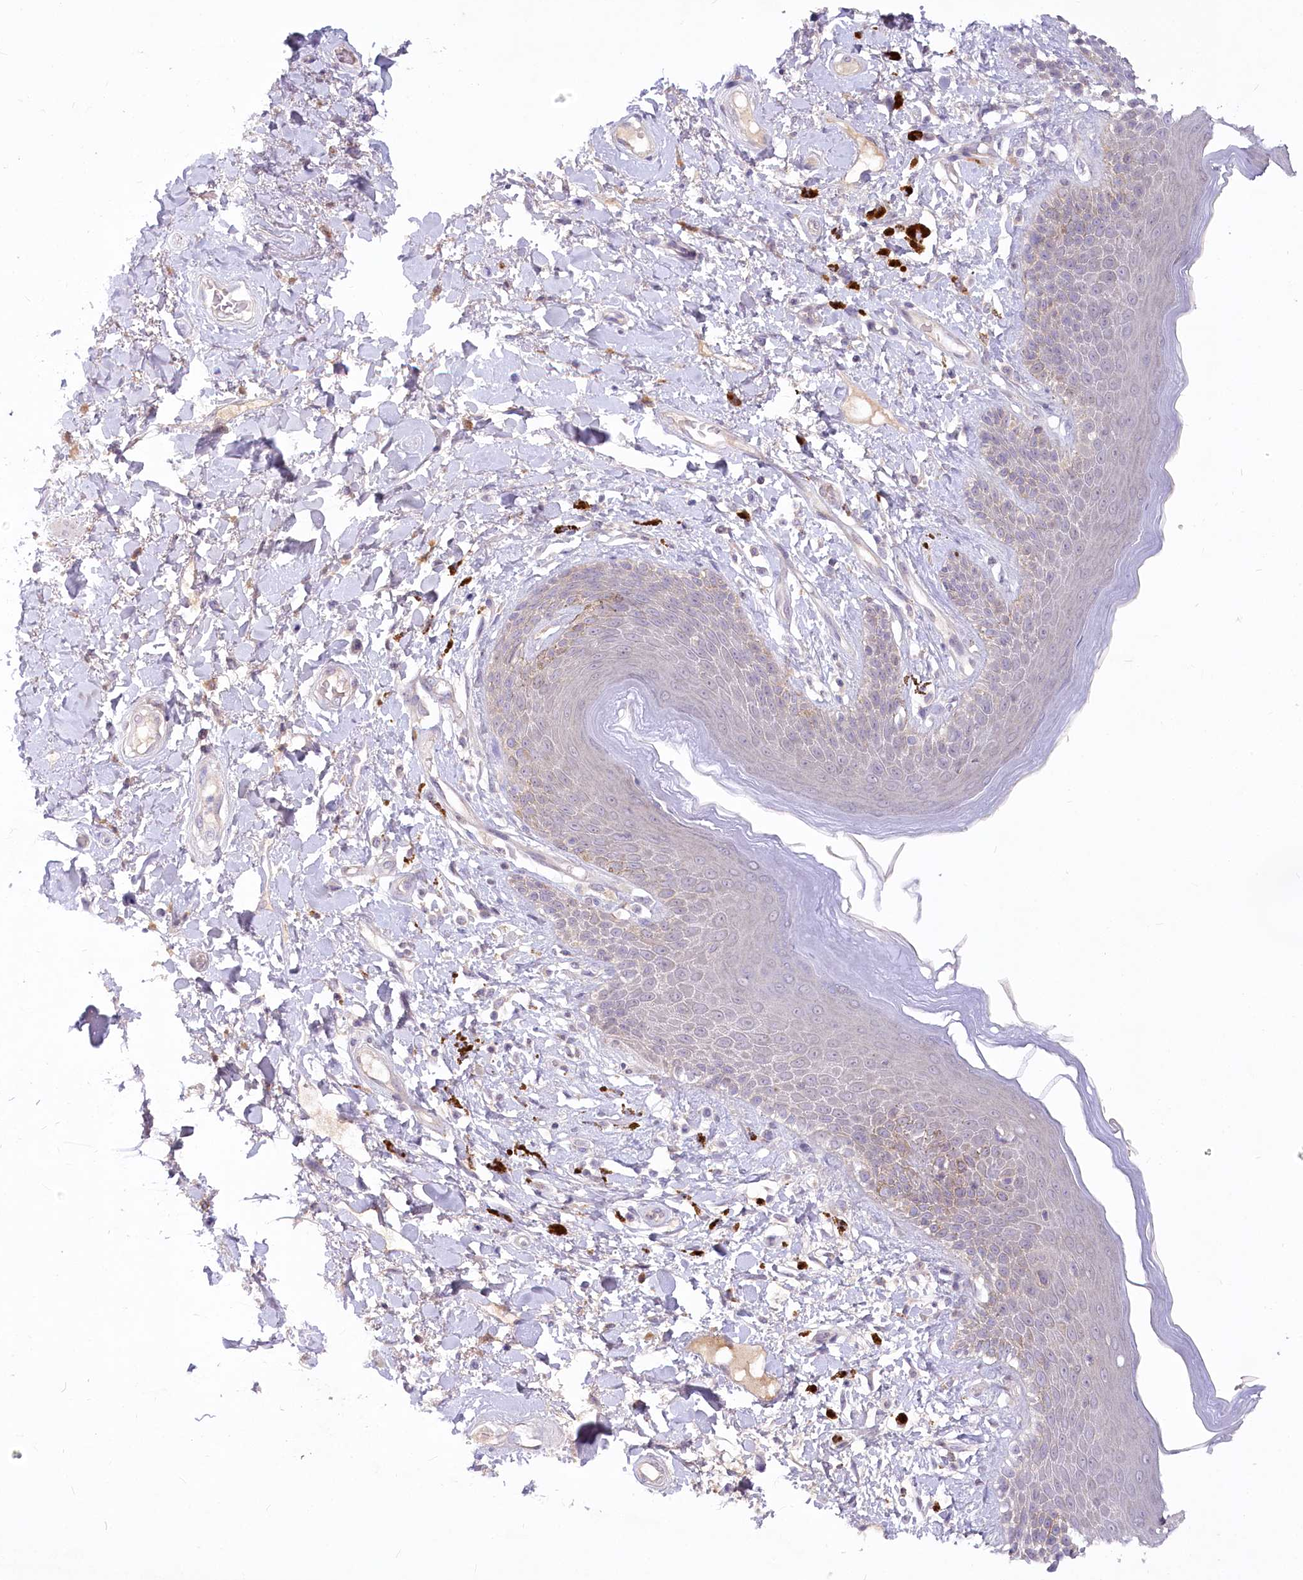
{"staining": {"intensity": "moderate", "quantity": "<25%", "location": "cytoplasmic/membranous"}, "tissue": "skin", "cell_type": "Epidermal cells", "image_type": "normal", "snomed": [{"axis": "morphology", "description": "Normal tissue, NOS"}, {"axis": "topography", "description": "Anal"}], "caption": "This micrograph reveals IHC staining of benign human skin, with low moderate cytoplasmic/membranous positivity in about <25% of epidermal cells.", "gene": "EFHC2", "patient": {"sex": "female", "age": 78}}